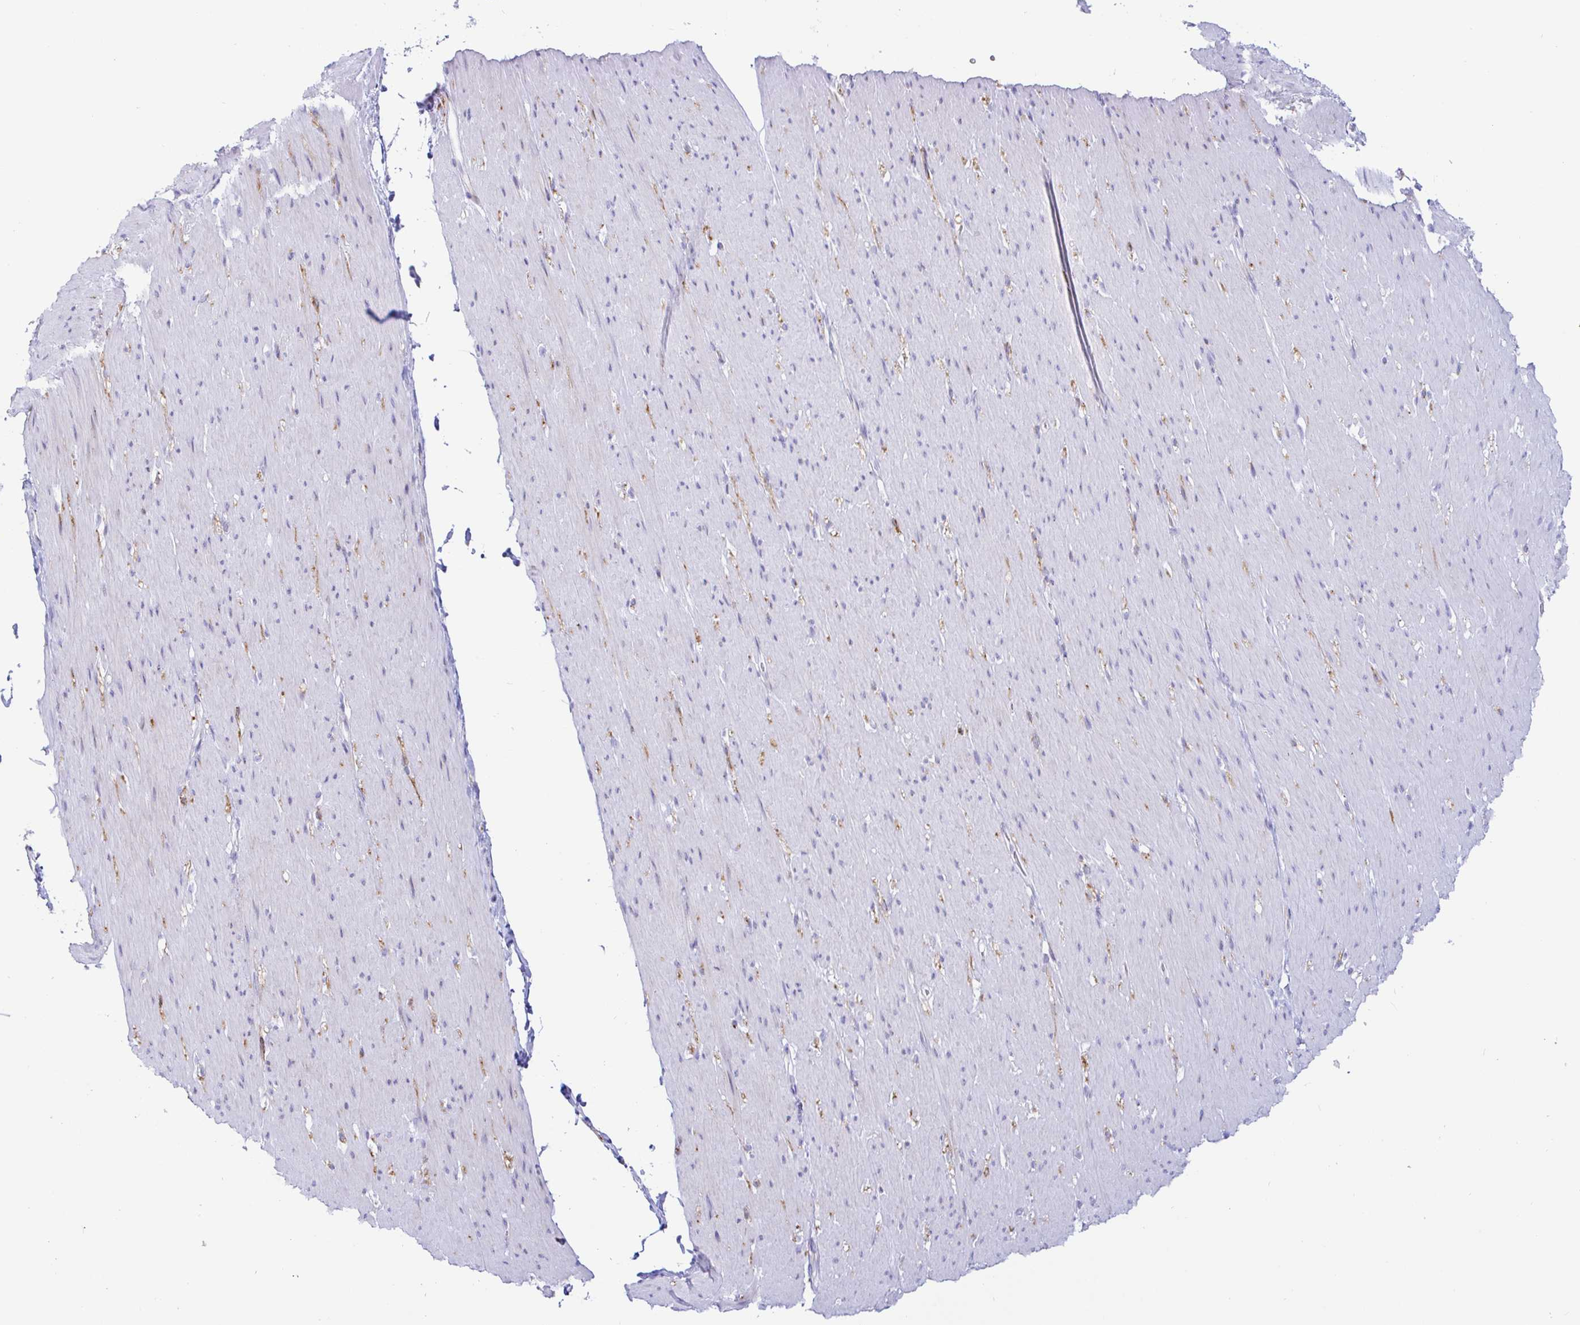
{"staining": {"intensity": "negative", "quantity": "none", "location": "none"}, "tissue": "smooth muscle", "cell_type": "Smooth muscle cells", "image_type": "normal", "snomed": [{"axis": "morphology", "description": "Normal tissue, NOS"}, {"axis": "topography", "description": "Smooth muscle"}, {"axis": "topography", "description": "Rectum"}], "caption": "This is an immunohistochemistry (IHC) photomicrograph of normal human smooth muscle. There is no positivity in smooth muscle cells.", "gene": "PINLYP", "patient": {"sex": "male", "age": 53}}